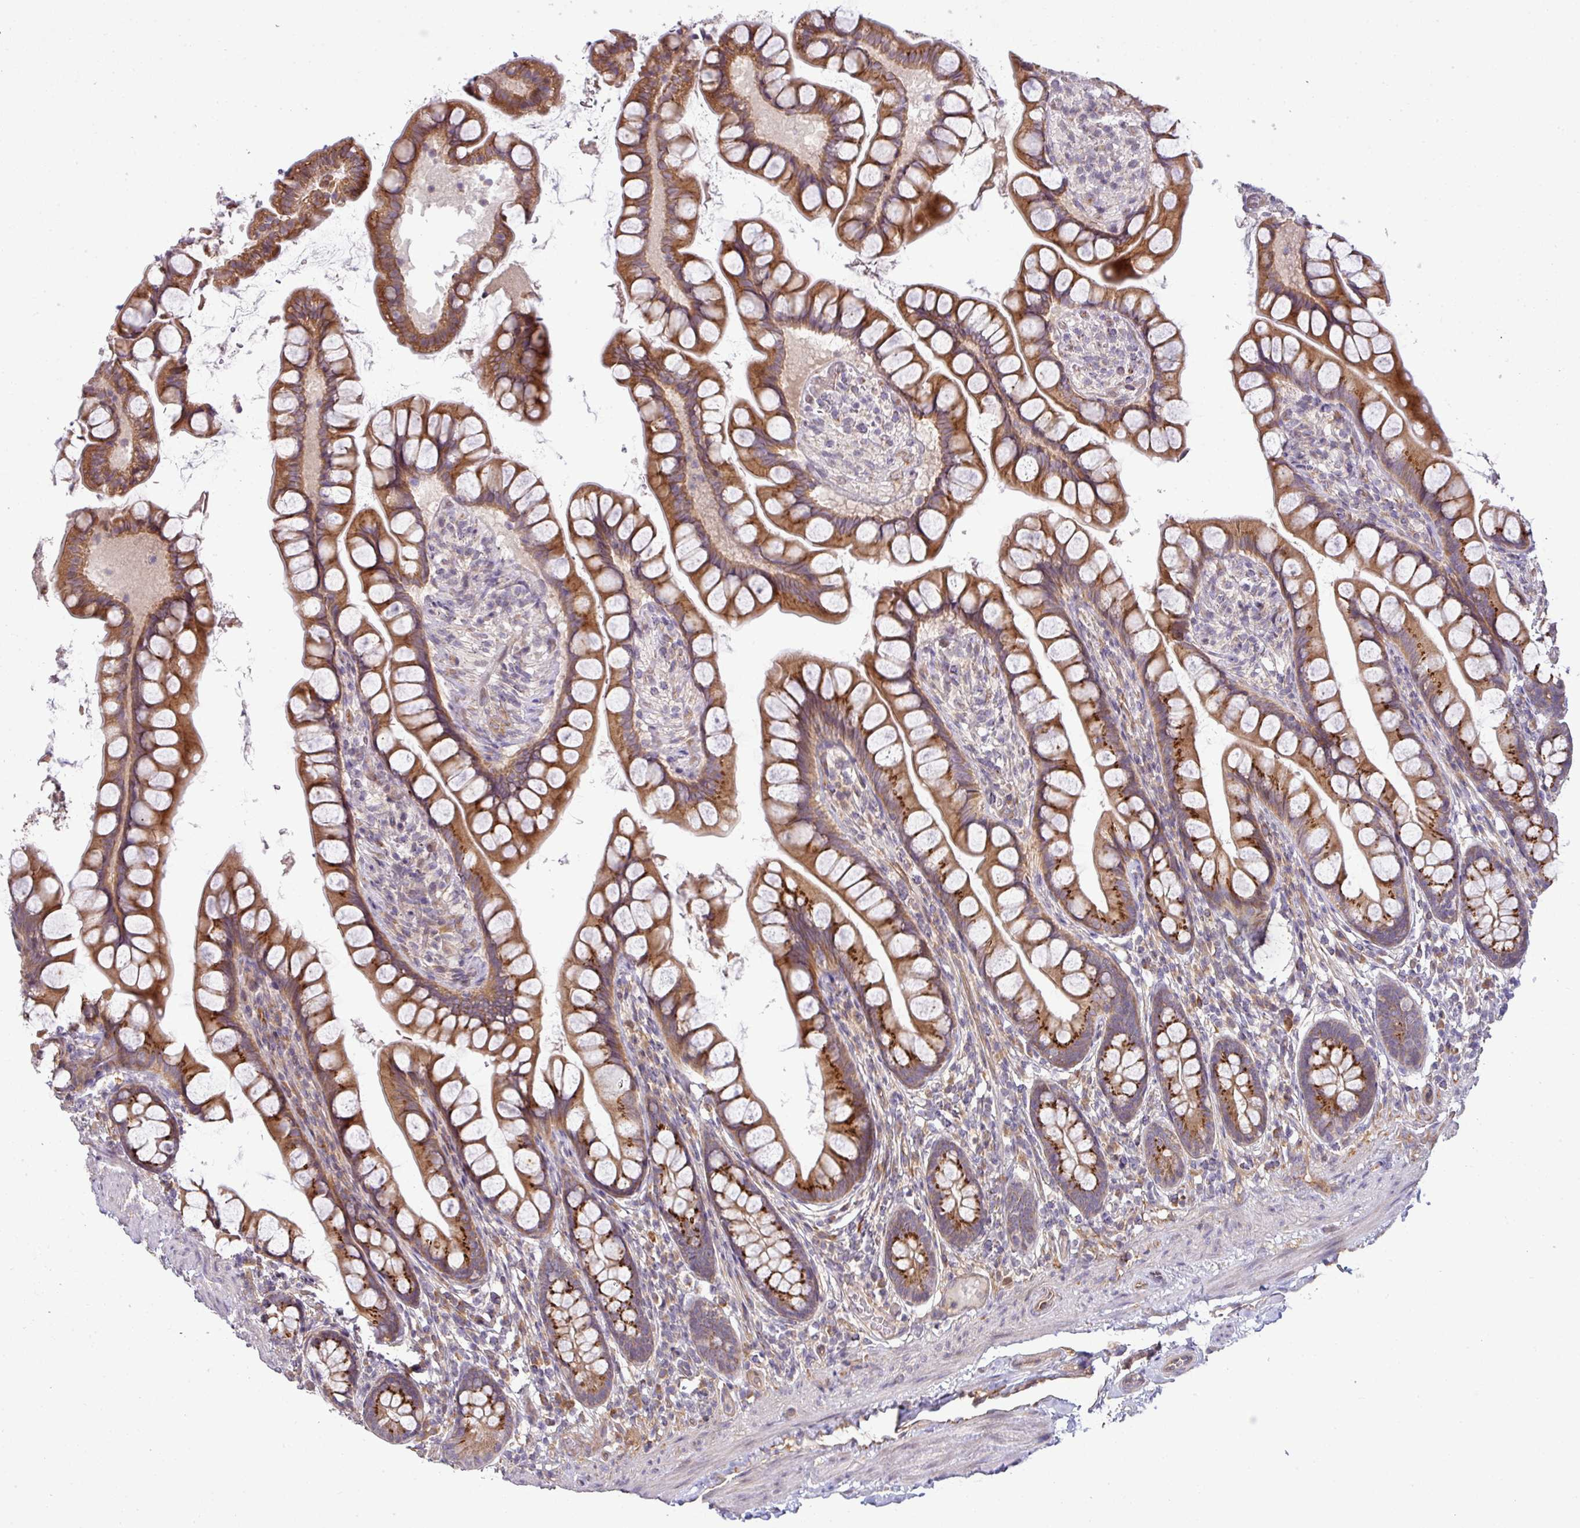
{"staining": {"intensity": "strong", "quantity": ">75%", "location": "cytoplasmic/membranous"}, "tissue": "small intestine", "cell_type": "Glandular cells", "image_type": "normal", "snomed": [{"axis": "morphology", "description": "Normal tissue, NOS"}, {"axis": "topography", "description": "Small intestine"}], "caption": "Approximately >75% of glandular cells in unremarkable small intestine demonstrate strong cytoplasmic/membranous protein staining as visualized by brown immunohistochemical staining.", "gene": "TIMMDC1", "patient": {"sex": "male", "age": 70}}